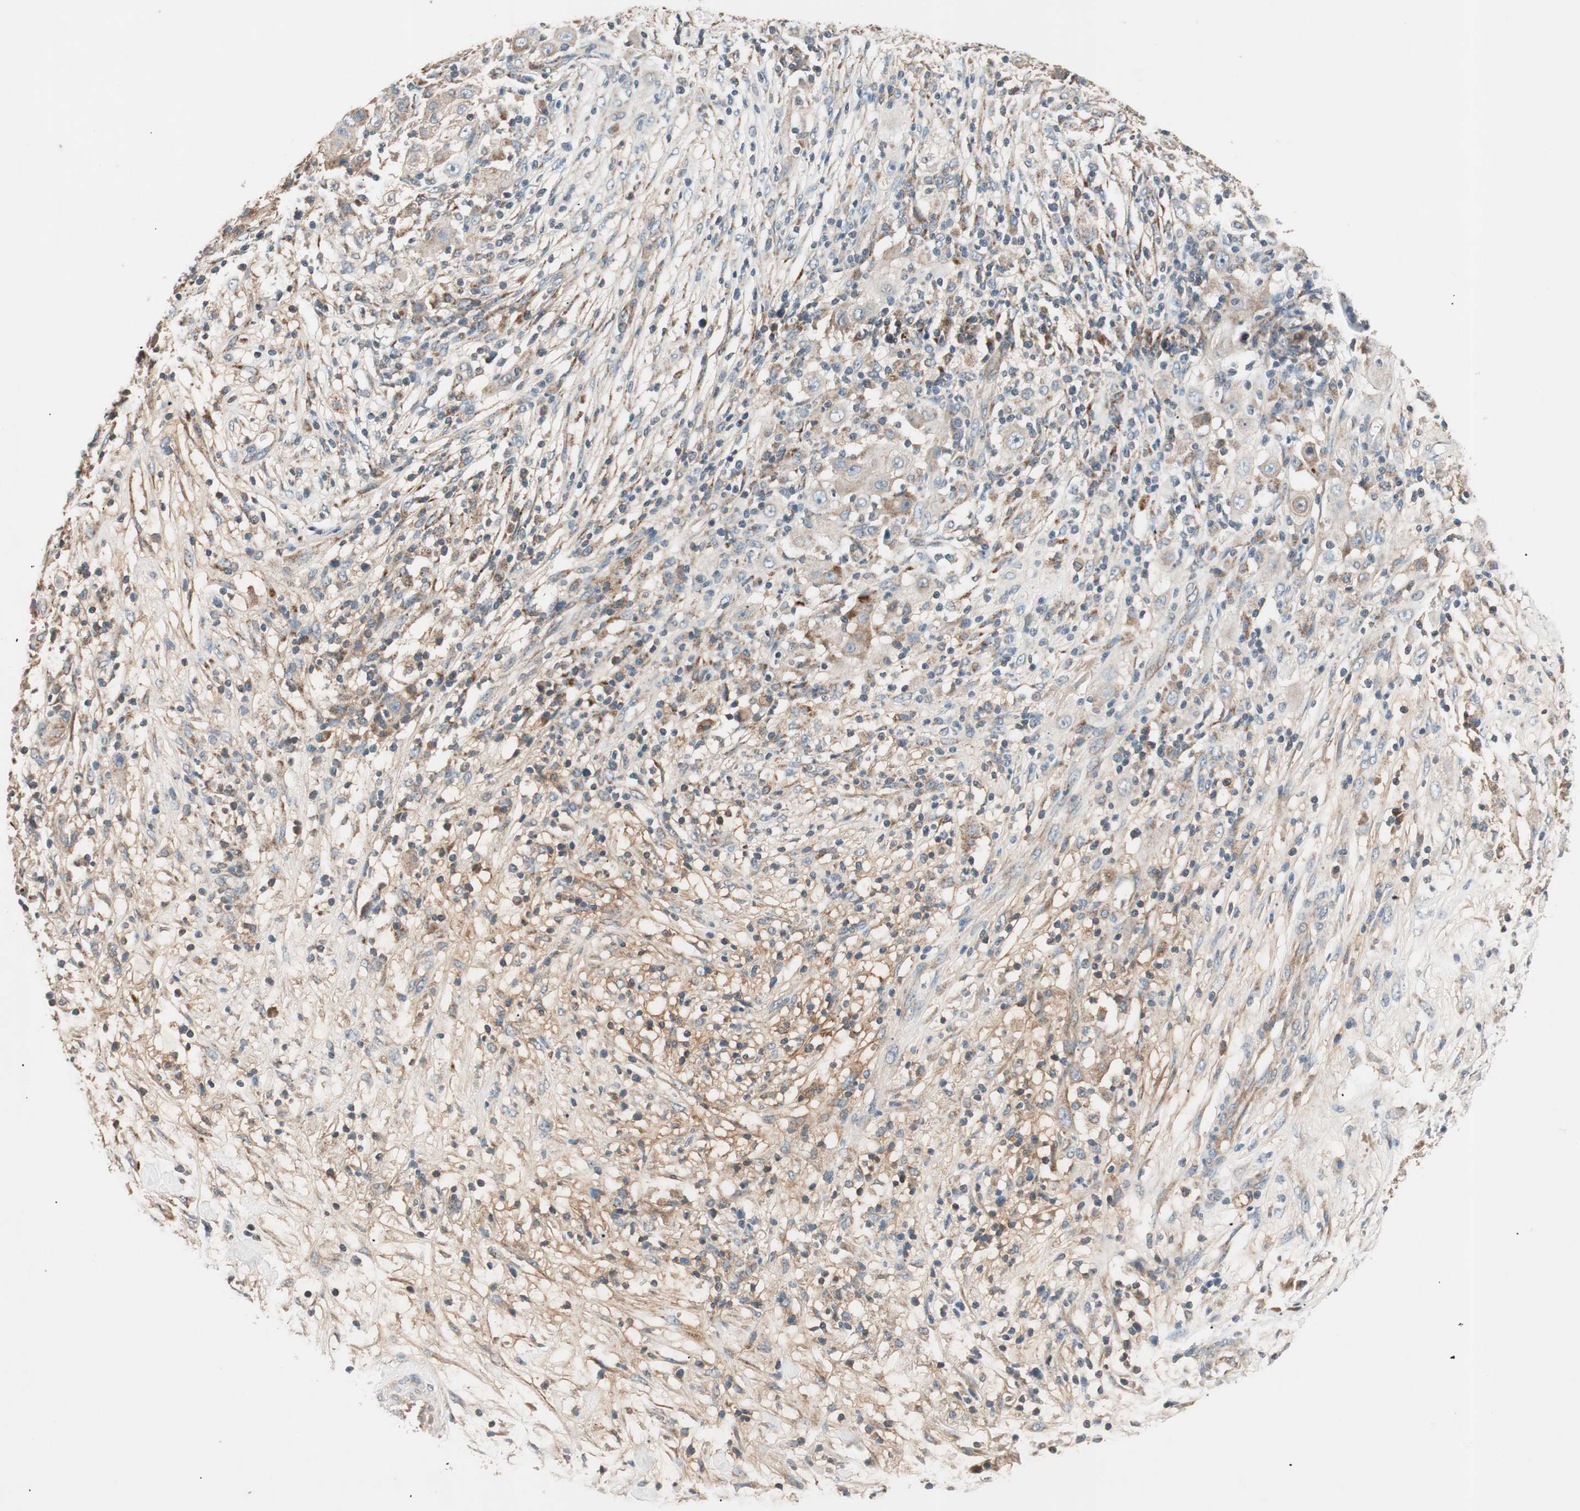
{"staining": {"intensity": "weak", "quantity": "<25%", "location": "cytoplasmic/membranous"}, "tissue": "ovarian cancer", "cell_type": "Tumor cells", "image_type": "cancer", "snomed": [{"axis": "morphology", "description": "Carcinoma, endometroid"}, {"axis": "topography", "description": "Ovary"}], "caption": "Tumor cells show no significant staining in ovarian cancer (endometroid carcinoma).", "gene": "HPN", "patient": {"sex": "female", "age": 42}}